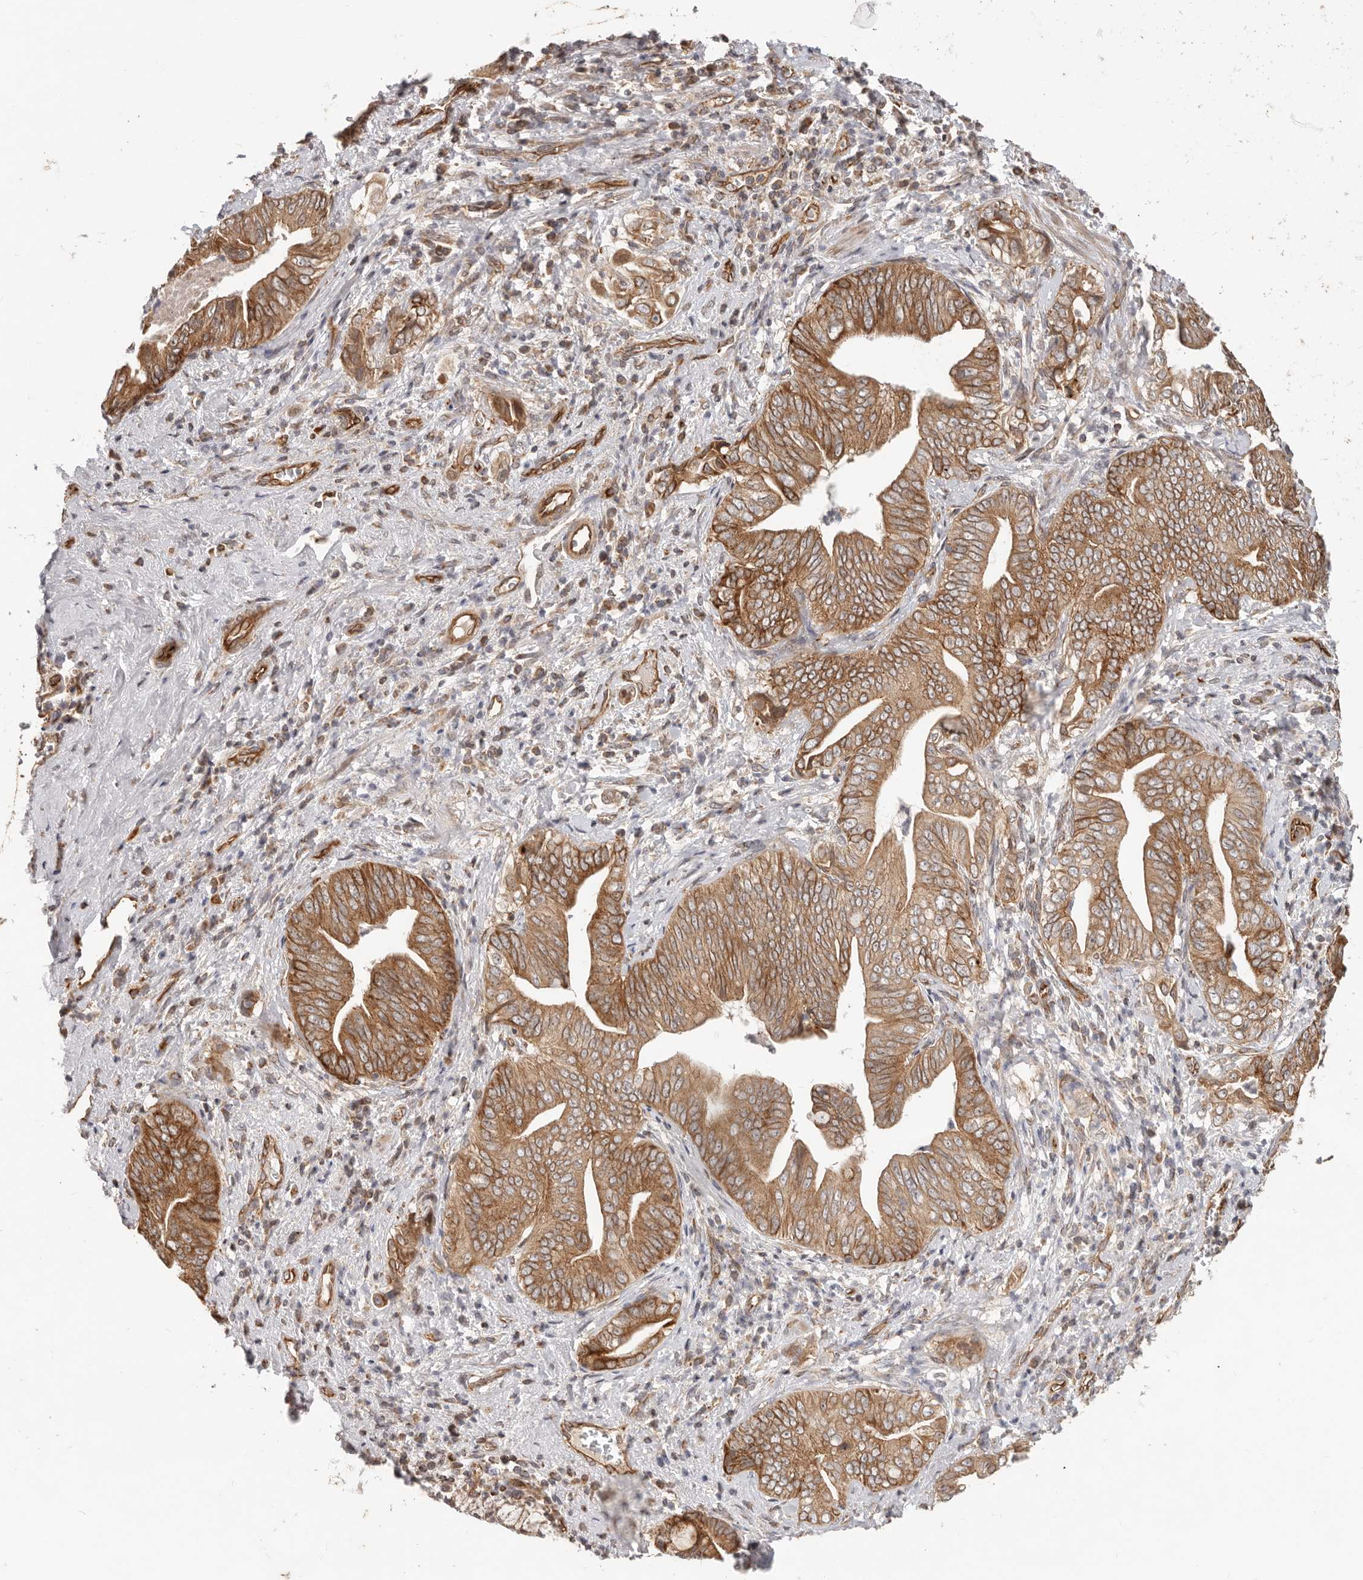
{"staining": {"intensity": "moderate", "quantity": ">75%", "location": "cytoplasmic/membranous"}, "tissue": "pancreatic cancer", "cell_type": "Tumor cells", "image_type": "cancer", "snomed": [{"axis": "morphology", "description": "Adenocarcinoma, NOS"}, {"axis": "topography", "description": "Pancreas"}], "caption": "Human adenocarcinoma (pancreatic) stained for a protein (brown) displays moderate cytoplasmic/membranous positive staining in about >75% of tumor cells.", "gene": "USP49", "patient": {"sex": "male", "age": 75}}